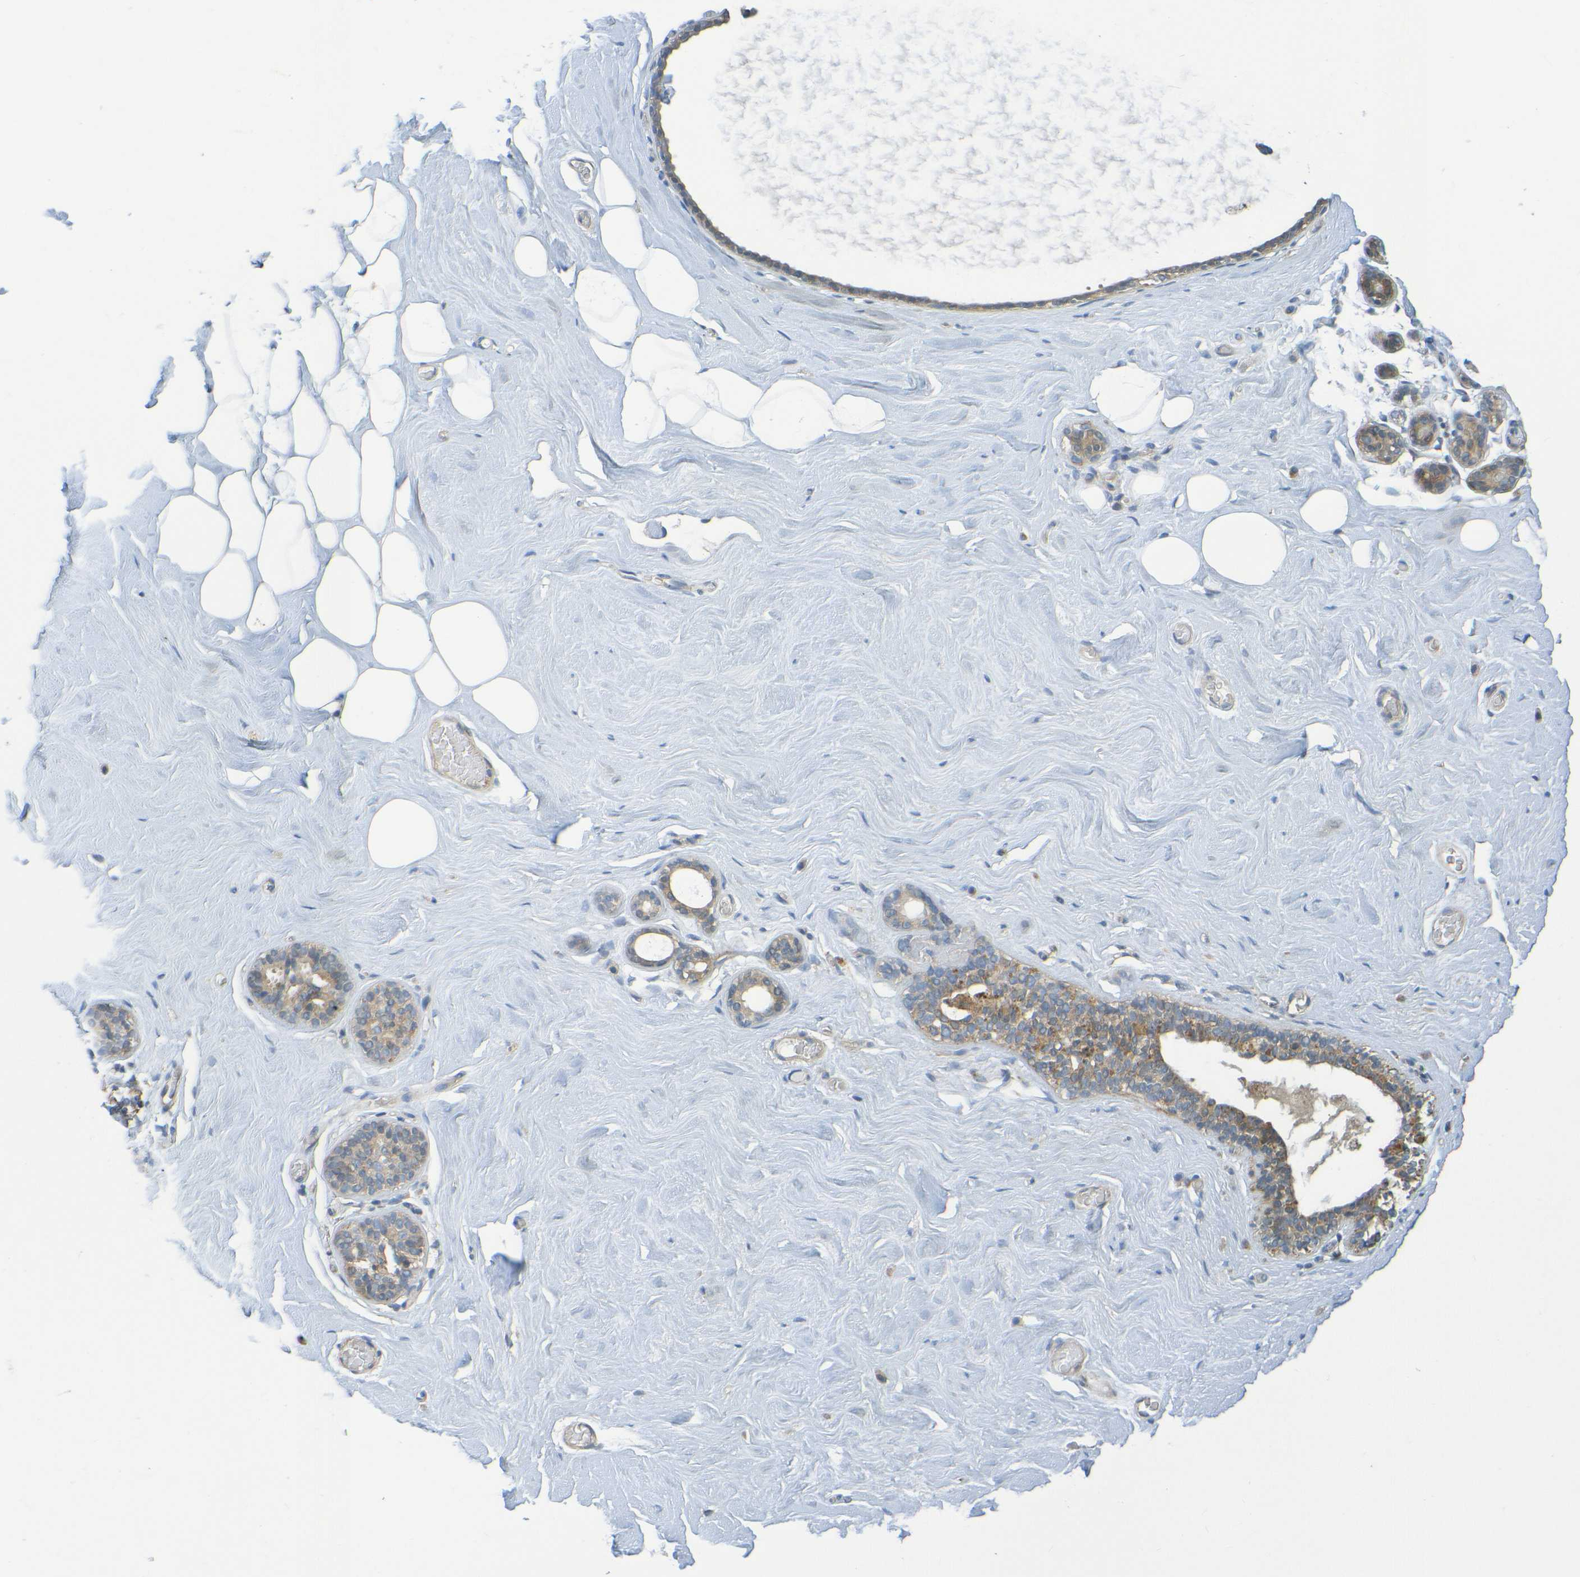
{"staining": {"intensity": "negative", "quantity": "none", "location": "none"}, "tissue": "breast", "cell_type": "Adipocytes", "image_type": "normal", "snomed": [{"axis": "morphology", "description": "Normal tissue, NOS"}, {"axis": "topography", "description": "Breast"}], "caption": "Immunohistochemical staining of unremarkable breast demonstrates no significant staining in adipocytes. (Stains: DAB IHC with hematoxylin counter stain, Microscopy: brightfield microscopy at high magnification).", "gene": "CYP4F2", "patient": {"sex": "female", "age": 75}}